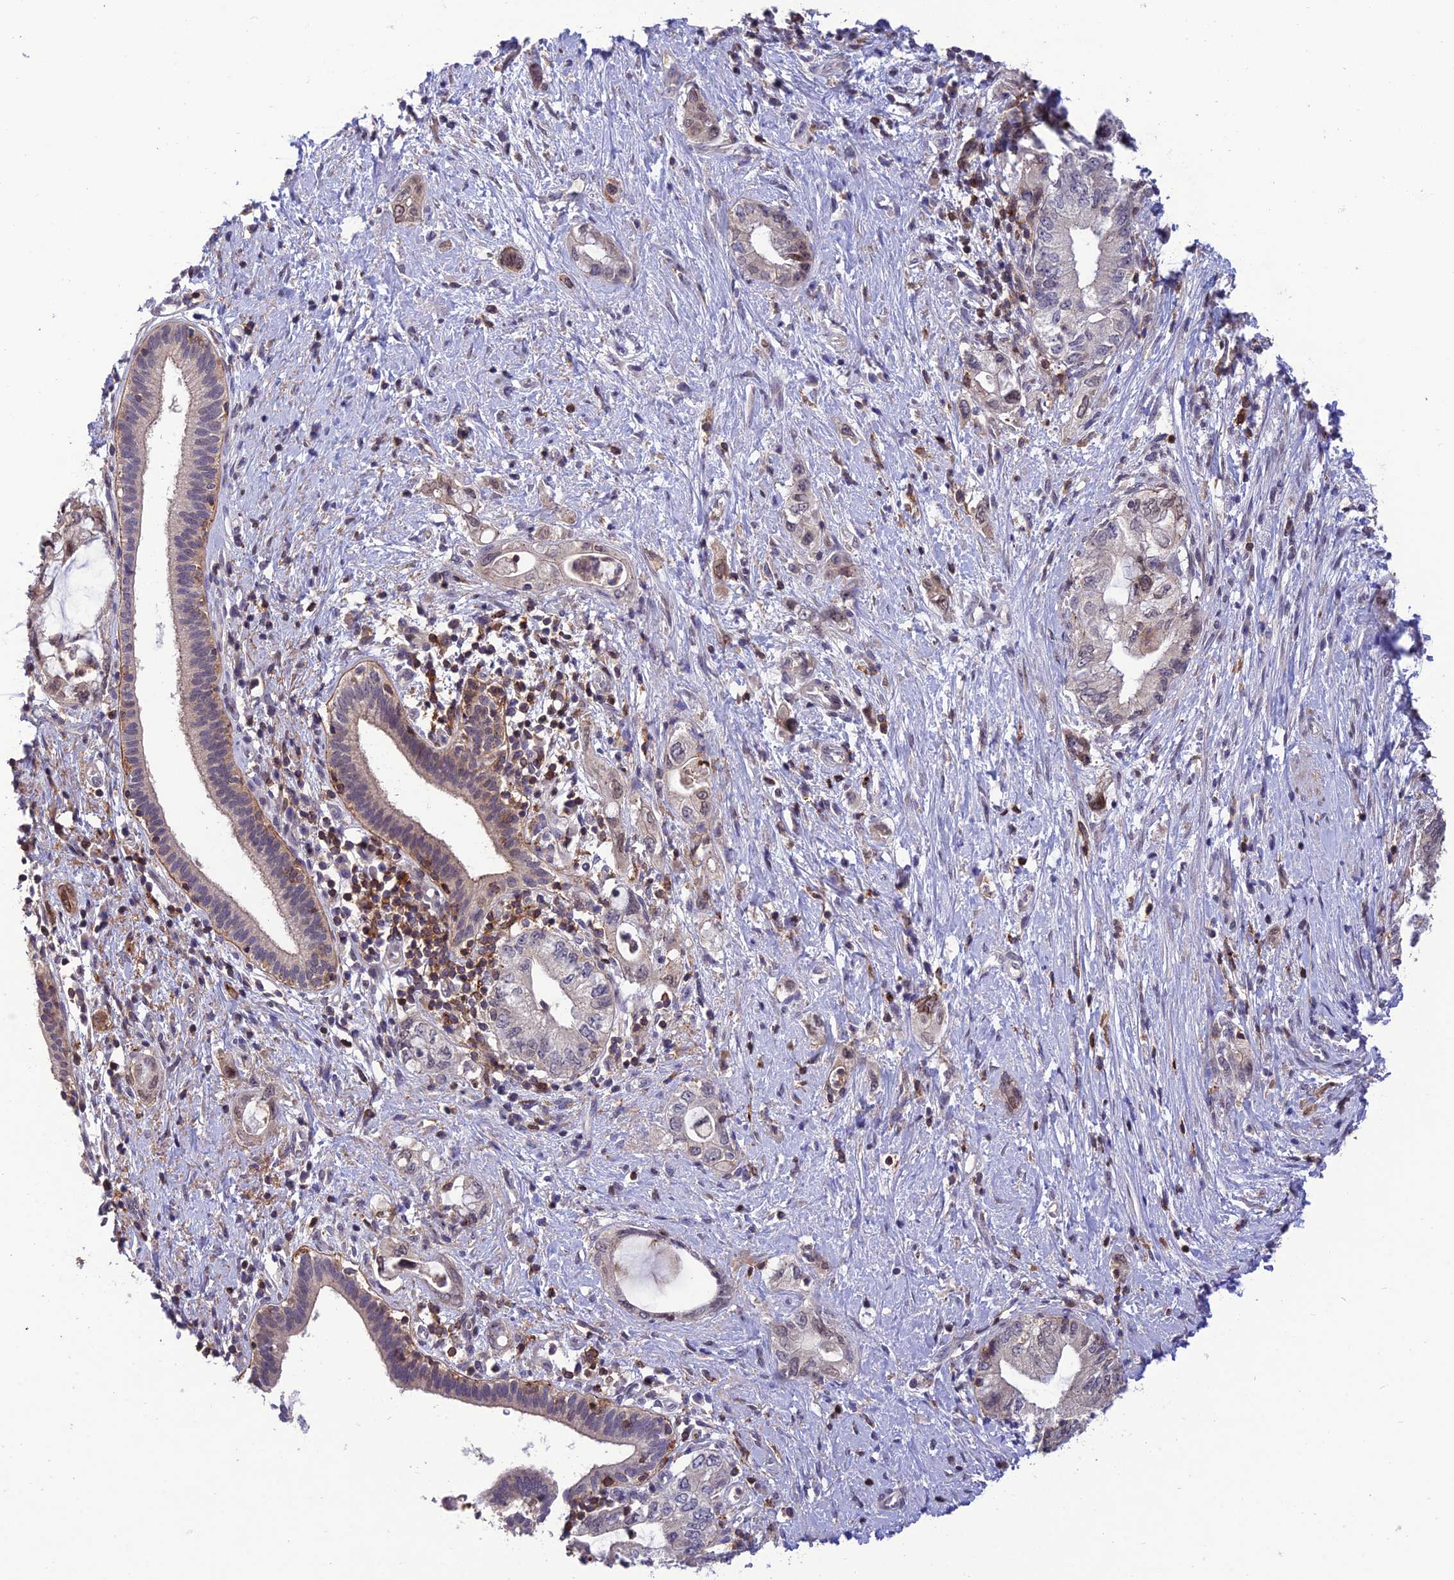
{"staining": {"intensity": "weak", "quantity": "<25%", "location": "cytoplasmic/membranous"}, "tissue": "pancreatic cancer", "cell_type": "Tumor cells", "image_type": "cancer", "snomed": [{"axis": "morphology", "description": "Adenocarcinoma, NOS"}, {"axis": "topography", "description": "Pancreas"}], "caption": "A high-resolution histopathology image shows immunohistochemistry staining of adenocarcinoma (pancreatic), which reveals no significant staining in tumor cells.", "gene": "FAM76A", "patient": {"sex": "female", "age": 73}}